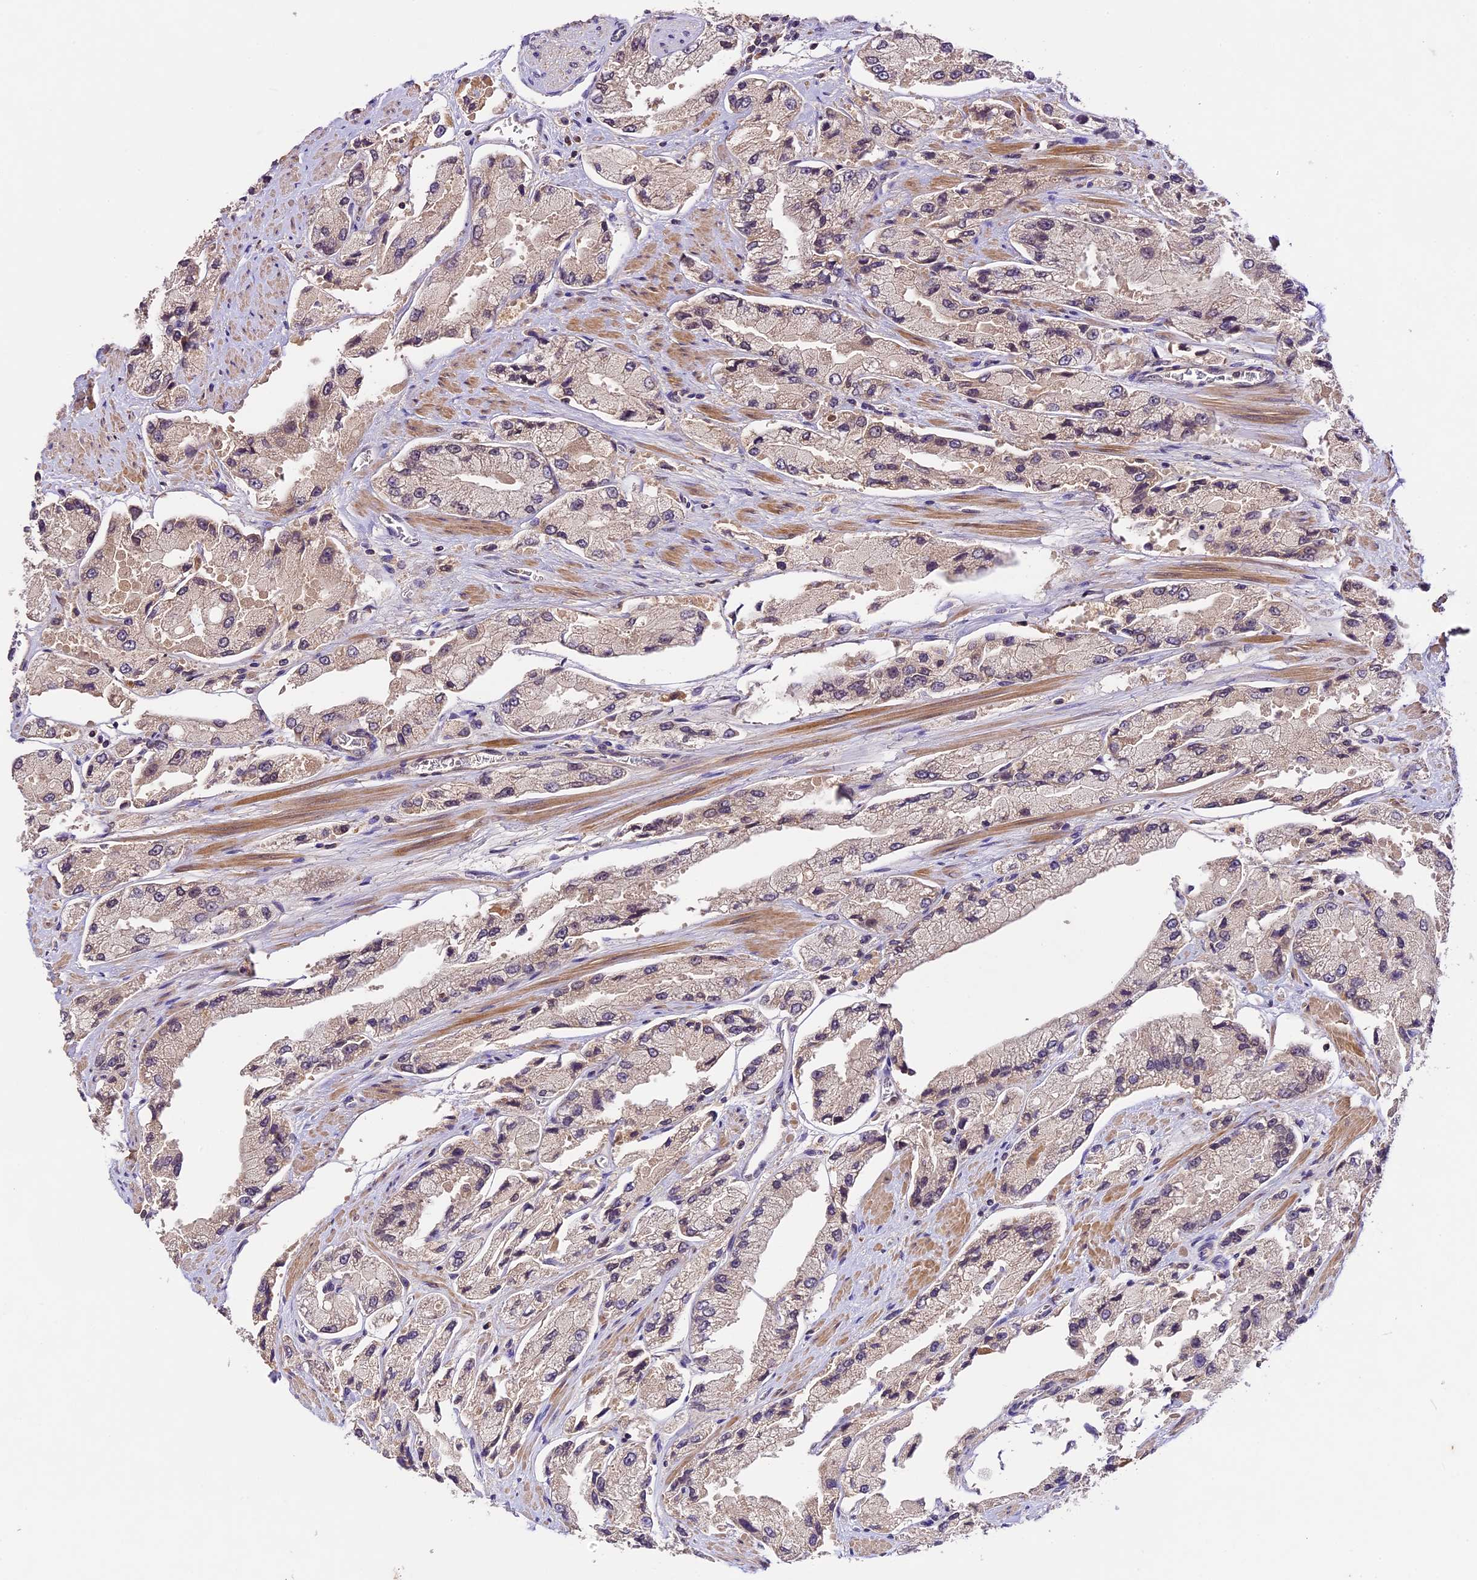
{"staining": {"intensity": "weak", "quantity": "<25%", "location": "cytoplasmic/membranous"}, "tissue": "prostate cancer", "cell_type": "Tumor cells", "image_type": "cancer", "snomed": [{"axis": "morphology", "description": "Adenocarcinoma, High grade"}, {"axis": "topography", "description": "Prostate"}], "caption": "A high-resolution image shows immunohistochemistry staining of prostate cancer, which displays no significant positivity in tumor cells. (Stains: DAB (3,3'-diaminobenzidine) immunohistochemistry (IHC) with hematoxylin counter stain, Microscopy: brightfield microscopy at high magnification).", "gene": "ATP10A", "patient": {"sex": "male", "age": 58}}